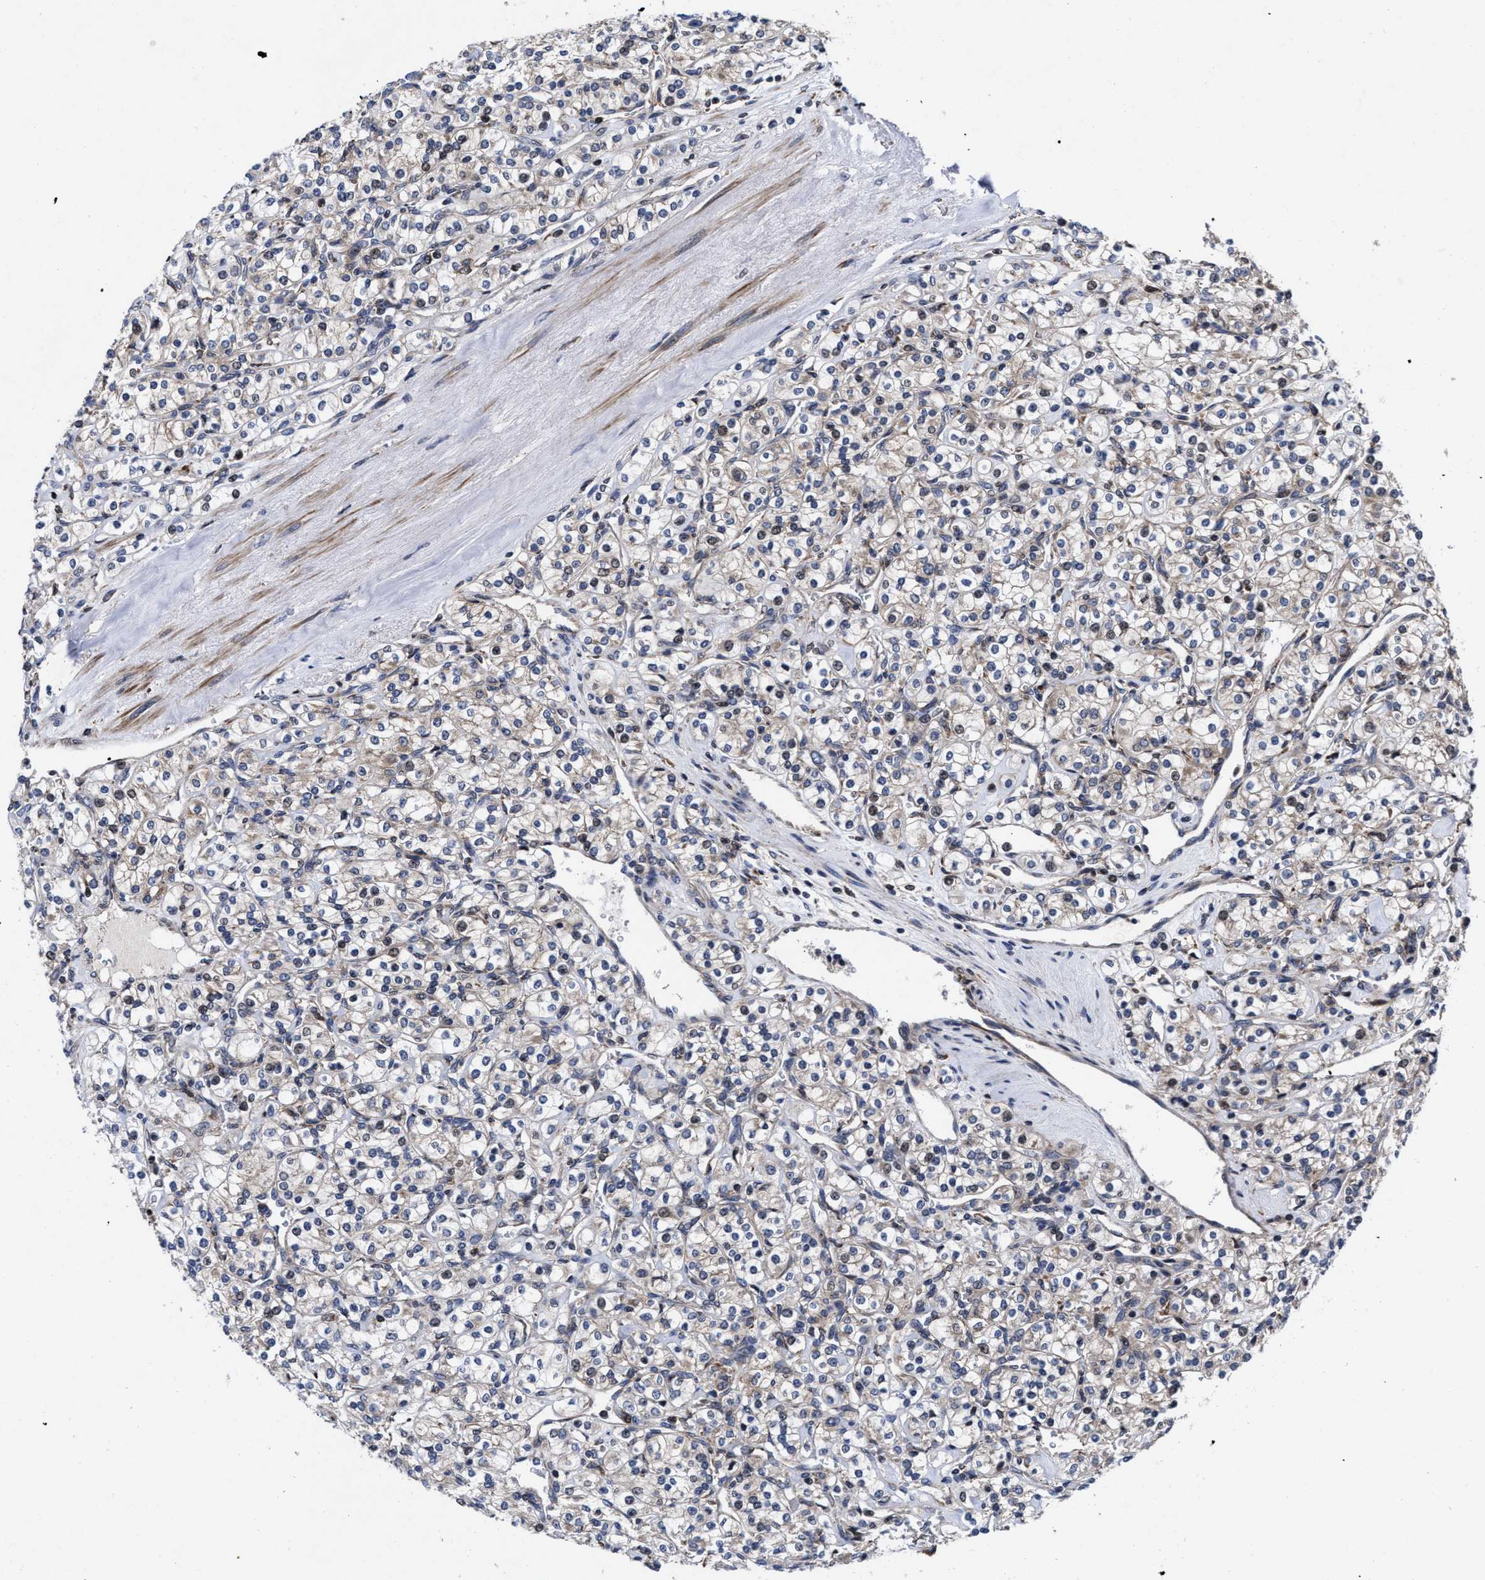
{"staining": {"intensity": "negative", "quantity": "none", "location": "none"}, "tissue": "renal cancer", "cell_type": "Tumor cells", "image_type": "cancer", "snomed": [{"axis": "morphology", "description": "Adenocarcinoma, NOS"}, {"axis": "topography", "description": "Kidney"}], "caption": "Image shows no significant protein expression in tumor cells of renal cancer (adenocarcinoma).", "gene": "MRPL50", "patient": {"sex": "male", "age": 77}}